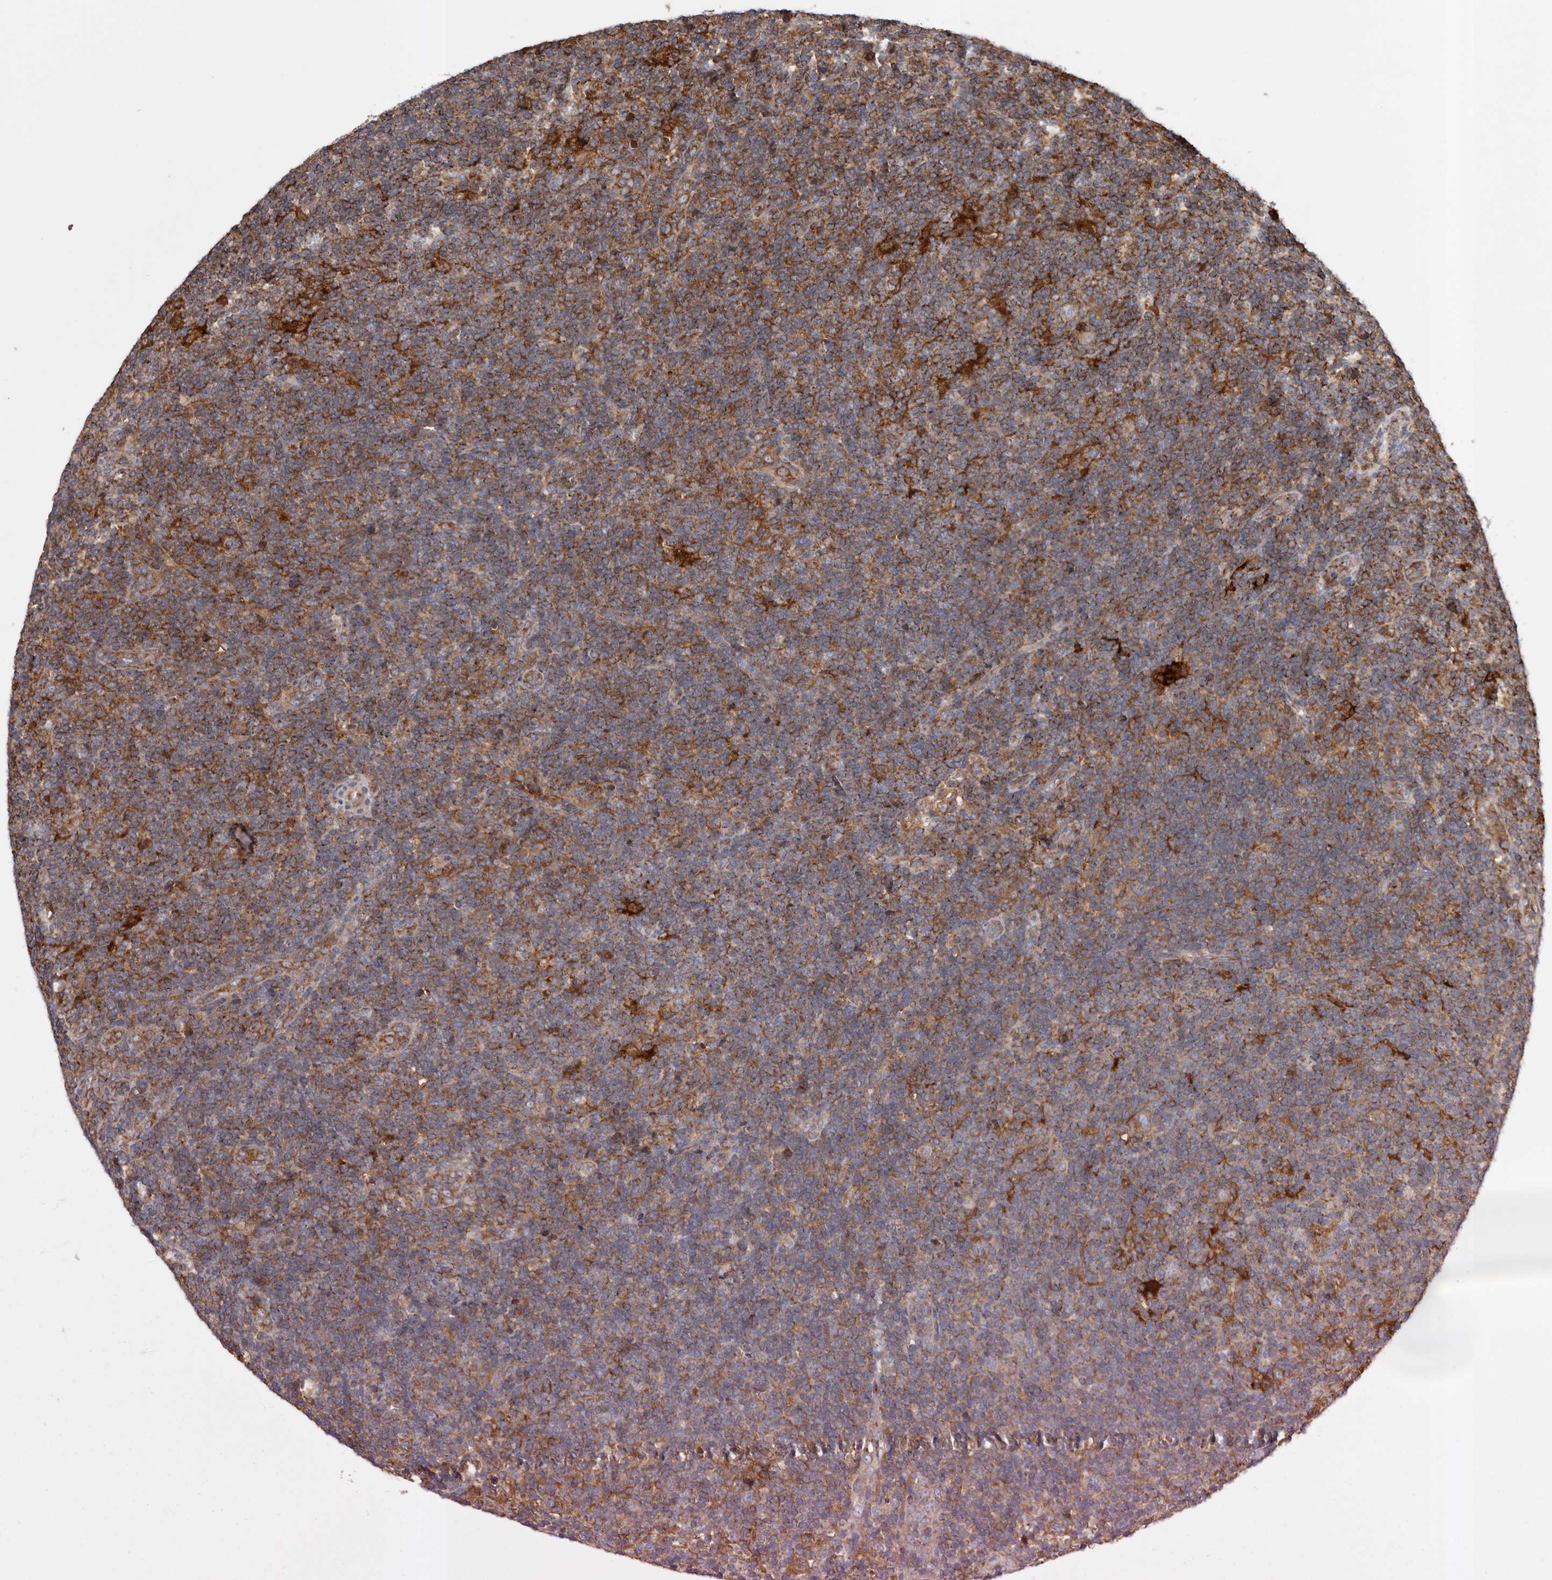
{"staining": {"intensity": "weak", "quantity": "25%-75%", "location": "cytoplasmic/membranous"}, "tissue": "lymphoma", "cell_type": "Tumor cells", "image_type": "cancer", "snomed": [{"axis": "morphology", "description": "Hodgkin's disease, NOS"}, {"axis": "topography", "description": "Lymph node"}], "caption": "IHC histopathology image of human Hodgkin's disease stained for a protein (brown), which shows low levels of weak cytoplasmic/membranous positivity in about 25%-75% of tumor cells.", "gene": "COQ8B", "patient": {"sex": "female", "age": 57}}